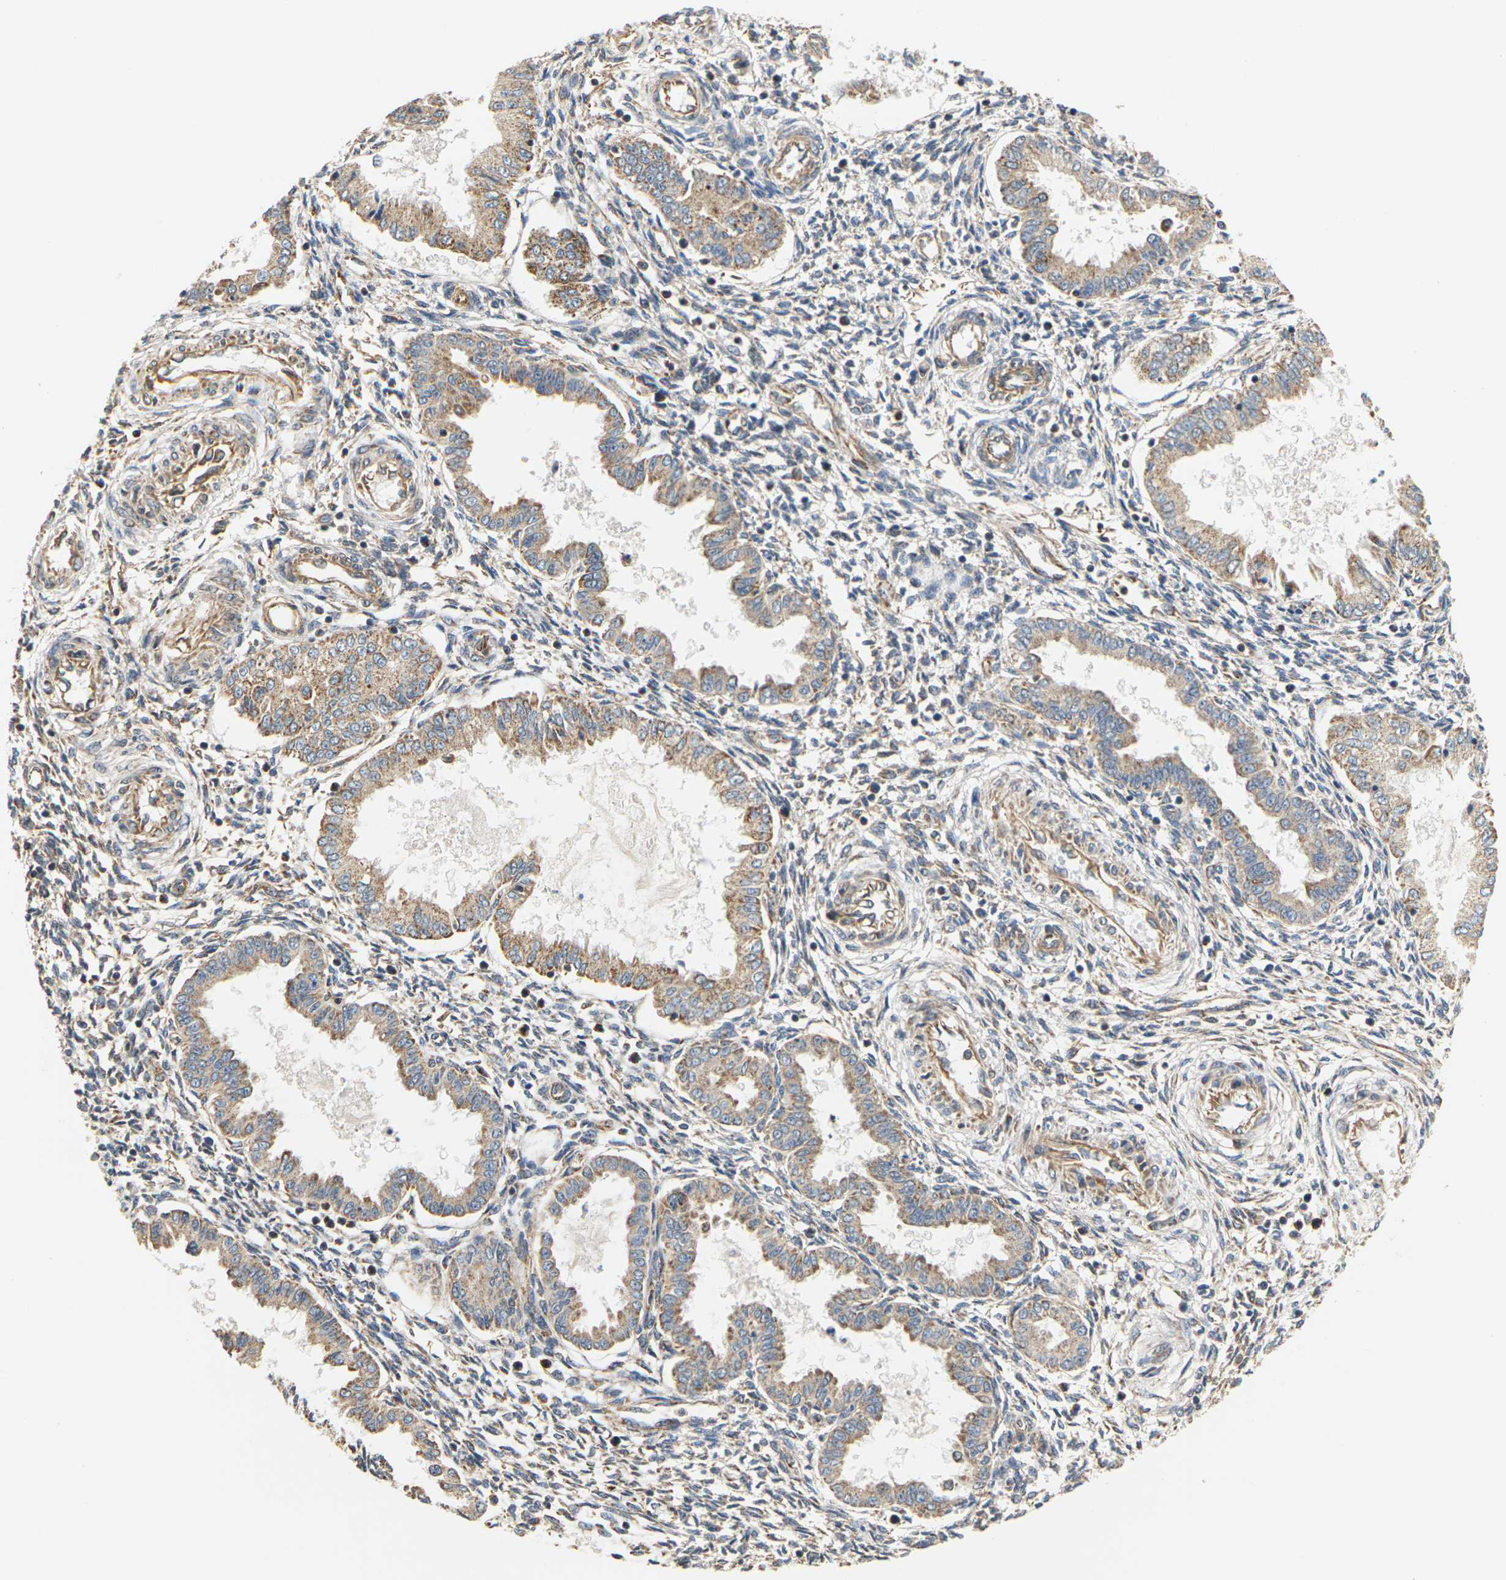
{"staining": {"intensity": "moderate", "quantity": "25%-75%", "location": "cytoplasmic/membranous"}, "tissue": "endometrium", "cell_type": "Cells in endometrial stroma", "image_type": "normal", "snomed": [{"axis": "morphology", "description": "Normal tissue, NOS"}, {"axis": "topography", "description": "Endometrium"}], "caption": "Brown immunohistochemical staining in benign endometrium reveals moderate cytoplasmic/membranous positivity in about 25%-75% of cells in endometrial stroma.", "gene": "PCDHB4", "patient": {"sex": "female", "age": 33}}